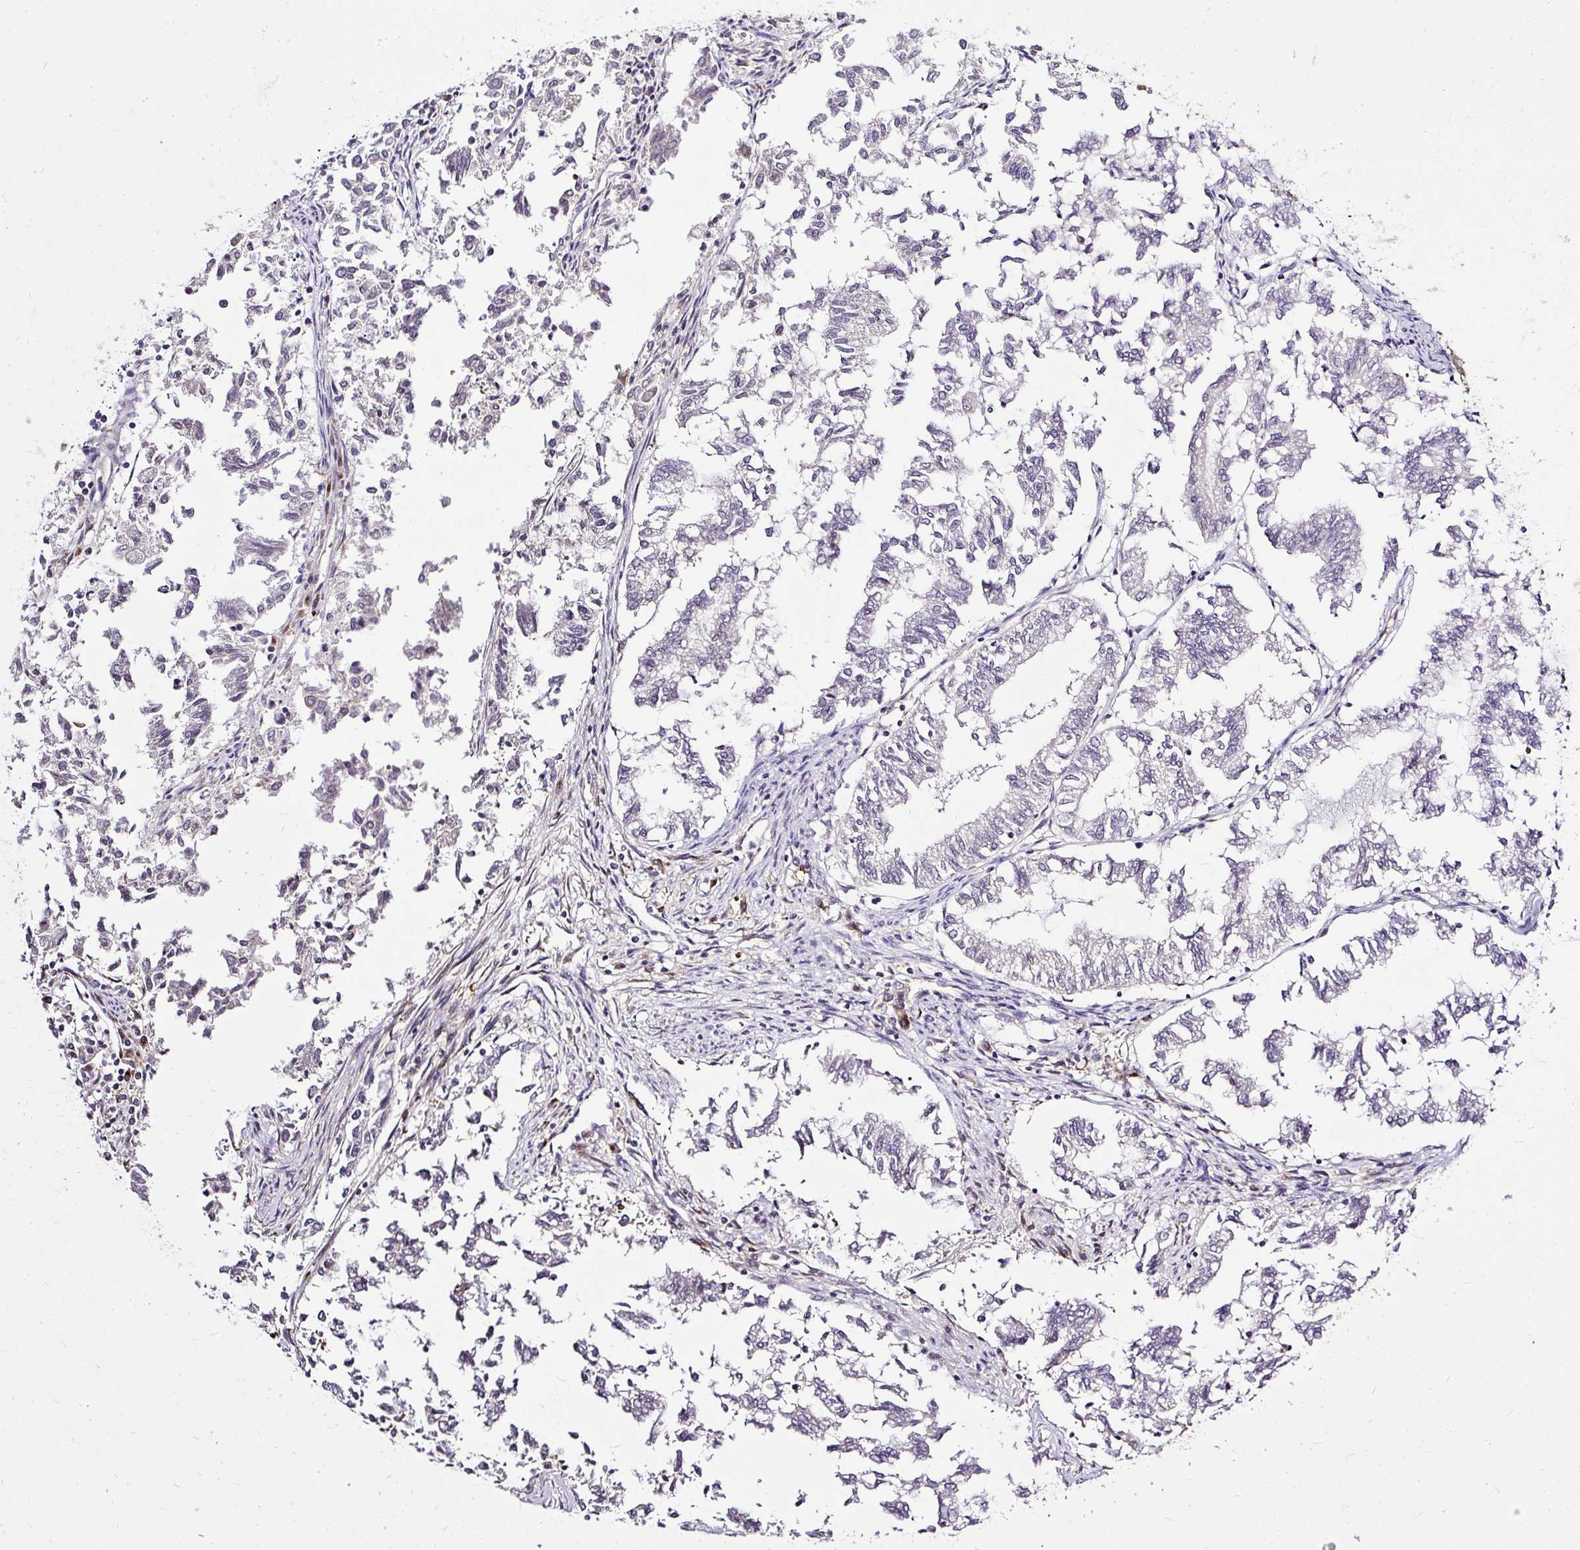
{"staining": {"intensity": "negative", "quantity": "none", "location": "none"}, "tissue": "endometrial cancer", "cell_type": "Tumor cells", "image_type": "cancer", "snomed": [{"axis": "morphology", "description": "Necrosis, NOS"}, {"axis": "morphology", "description": "Adenocarcinoma, NOS"}, {"axis": "topography", "description": "Endometrium"}], "caption": "The image displays no significant expression in tumor cells of endometrial adenocarcinoma.", "gene": "SMC4", "patient": {"sex": "female", "age": 79}}